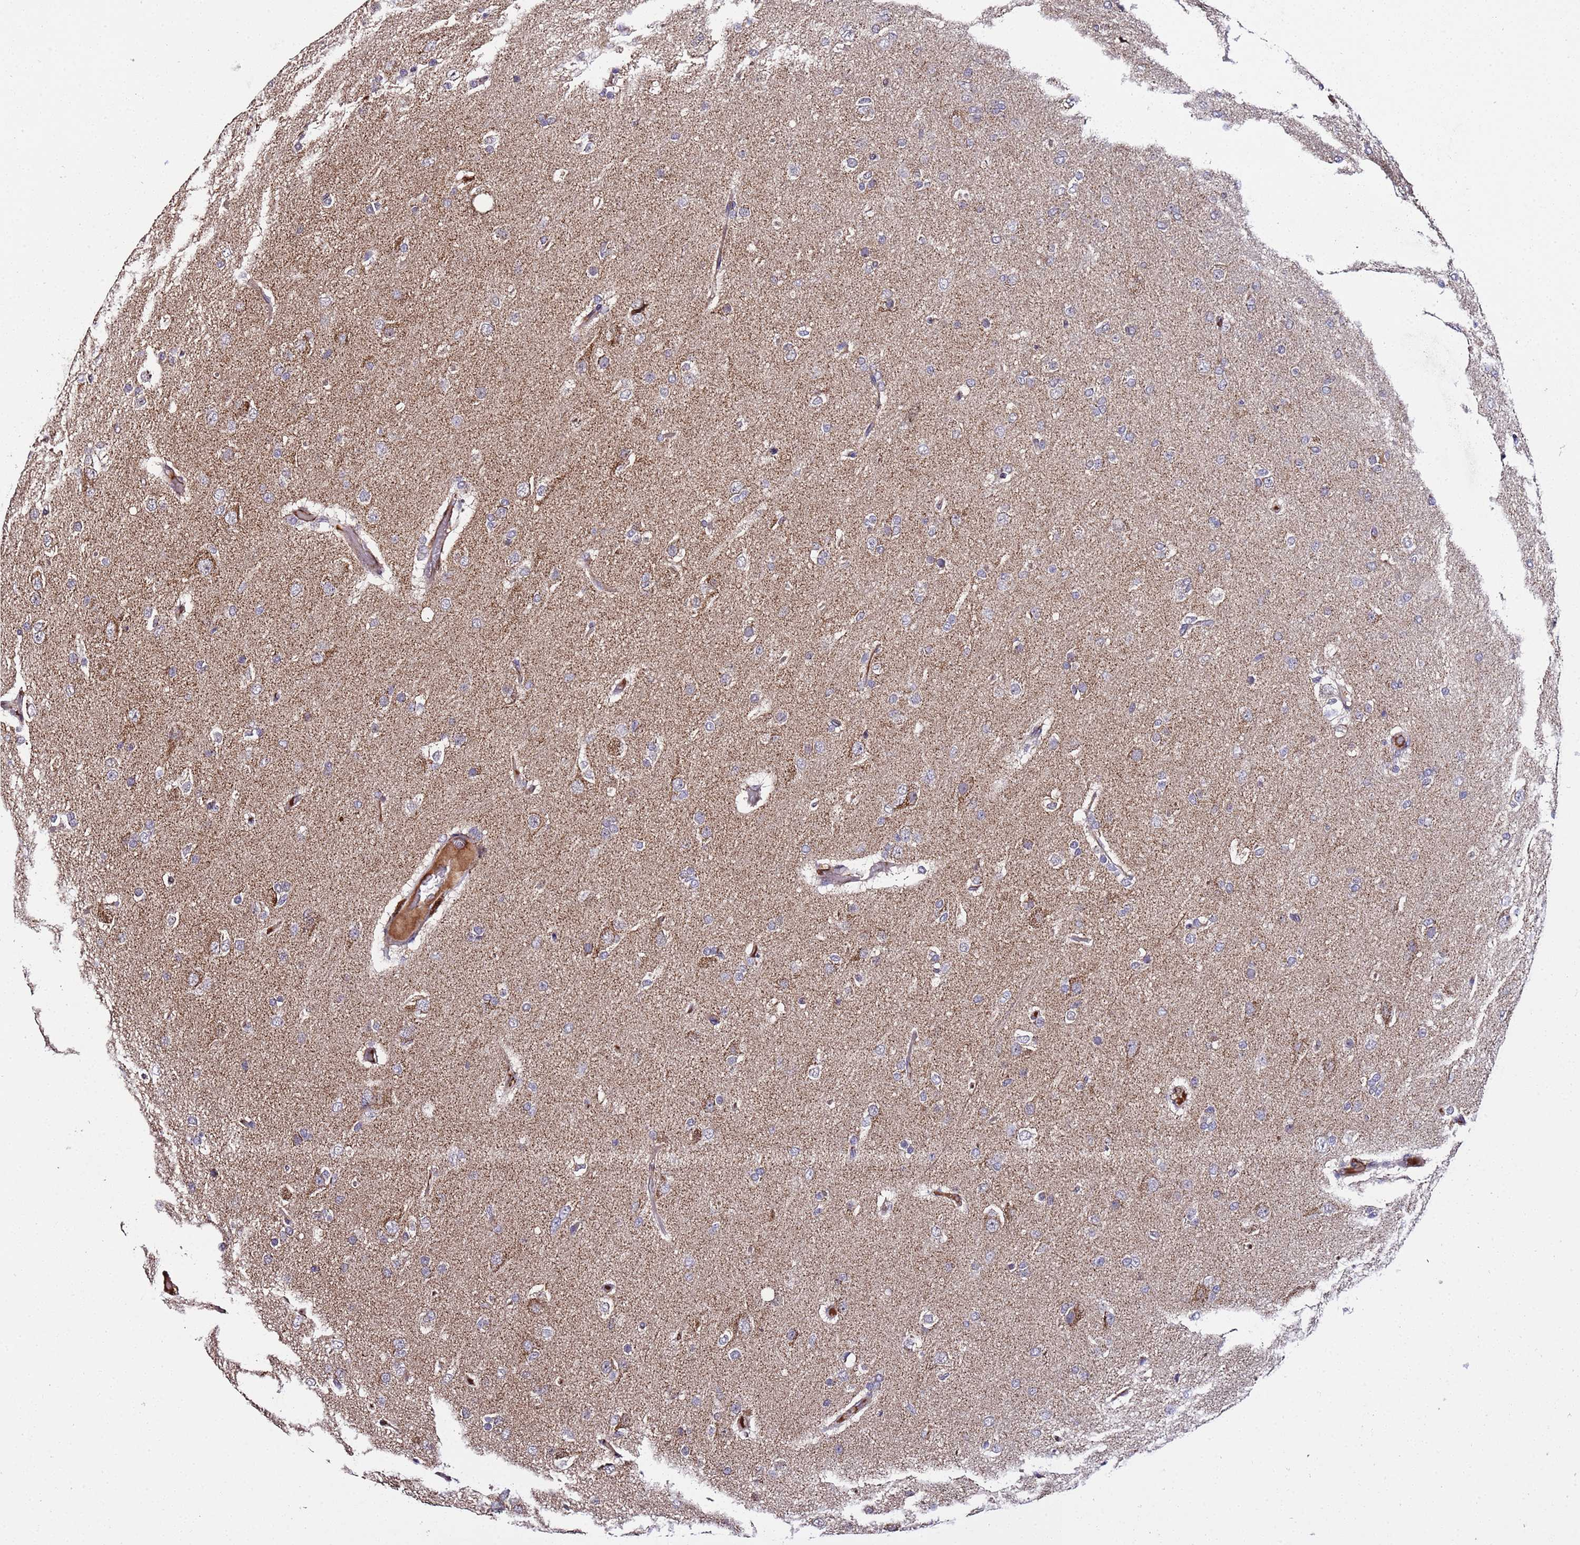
{"staining": {"intensity": "moderate", "quantity": "<25%", "location": "cytoplasmic/membranous"}, "tissue": "glioma", "cell_type": "Tumor cells", "image_type": "cancer", "snomed": [{"axis": "morphology", "description": "Glioma, malignant, Low grade"}, {"axis": "topography", "description": "Brain"}], "caption": "A histopathology image of human malignant low-grade glioma stained for a protein shows moderate cytoplasmic/membranous brown staining in tumor cells. The protein of interest is stained brown, and the nuclei are stained in blue (DAB IHC with brightfield microscopy, high magnification).", "gene": "WNK4", "patient": {"sex": "male", "age": 65}}